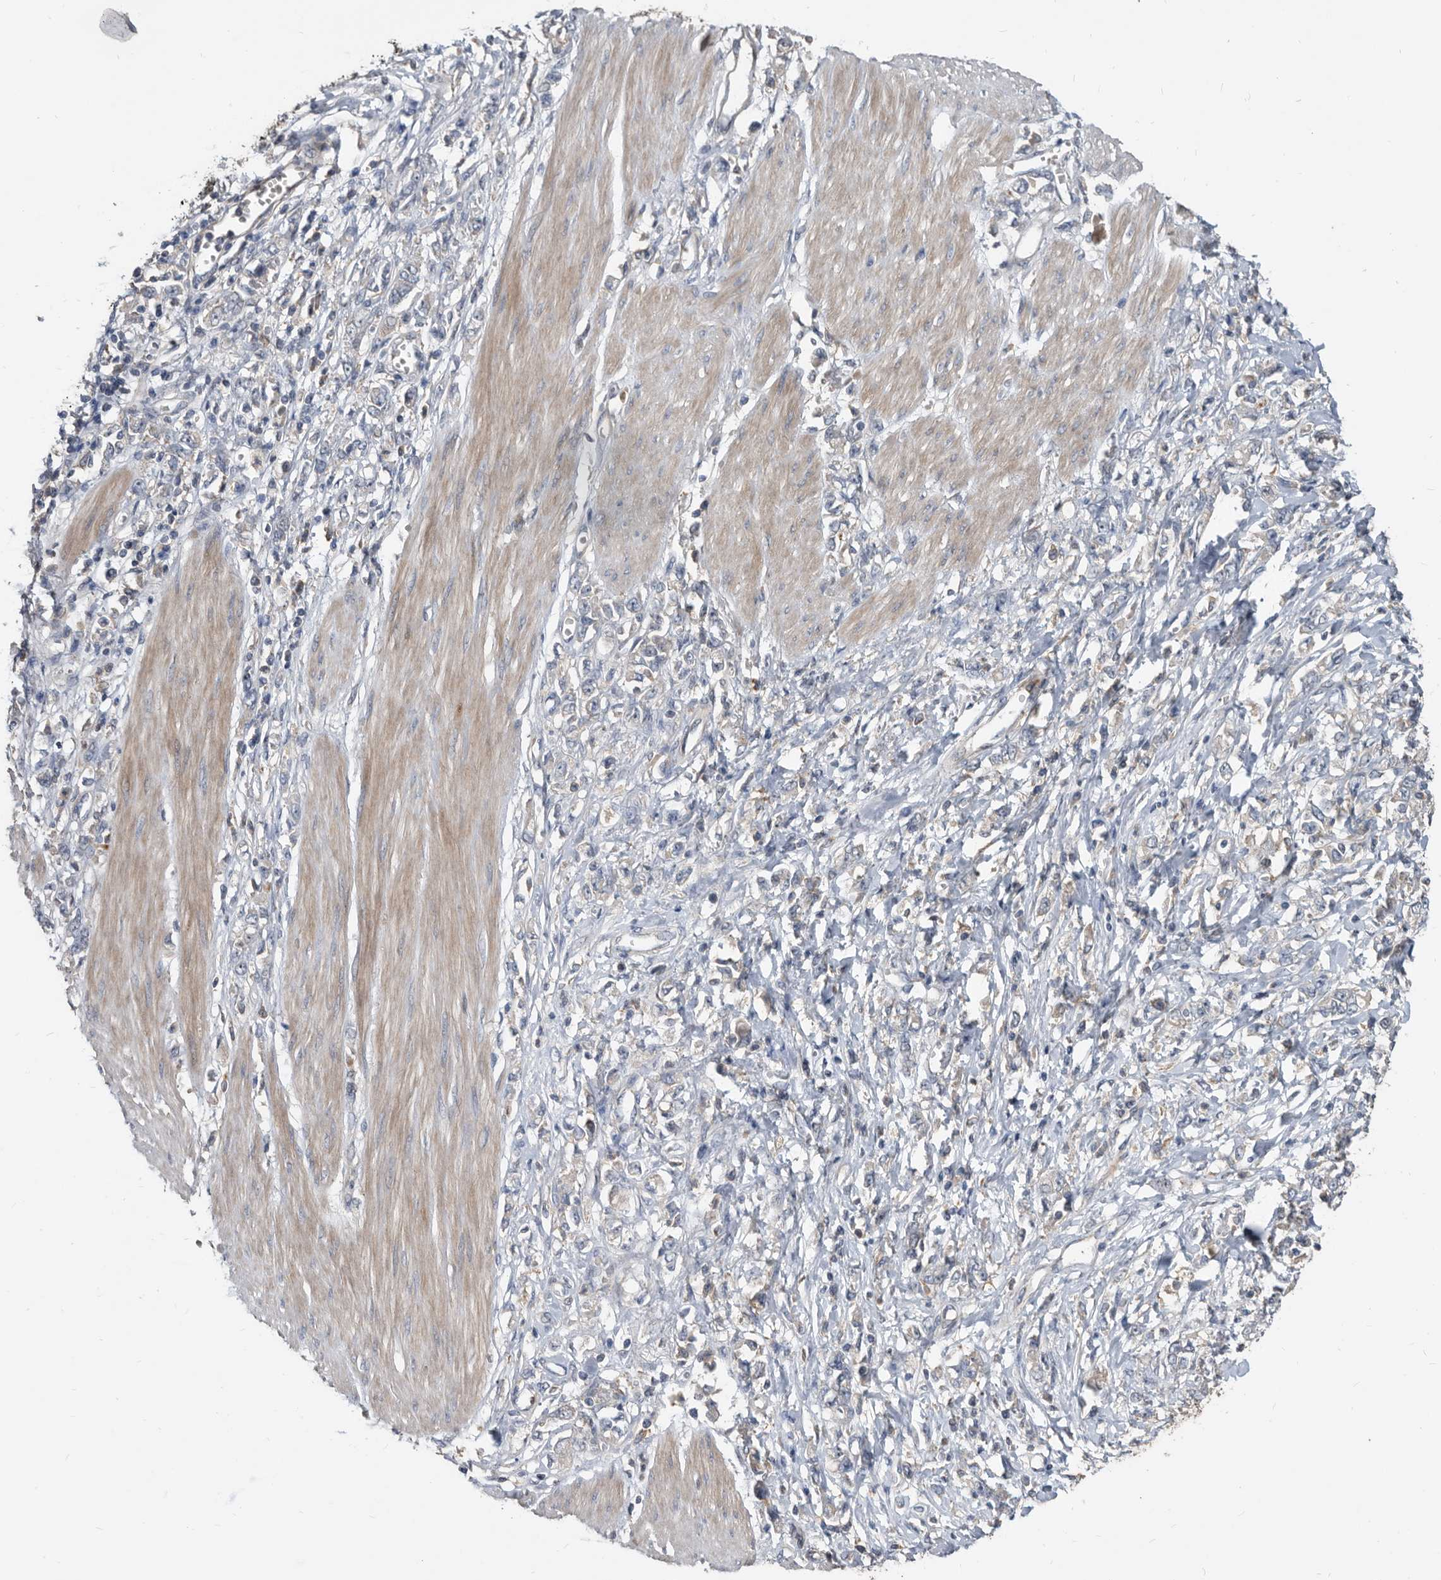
{"staining": {"intensity": "negative", "quantity": "none", "location": "none"}, "tissue": "stomach cancer", "cell_type": "Tumor cells", "image_type": "cancer", "snomed": [{"axis": "morphology", "description": "Adenocarcinoma, NOS"}, {"axis": "topography", "description": "Stomach"}], "caption": "Human stomach adenocarcinoma stained for a protein using immunohistochemistry exhibits no staining in tumor cells.", "gene": "APEH", "patient": {"sex": "female", "age": 76}}